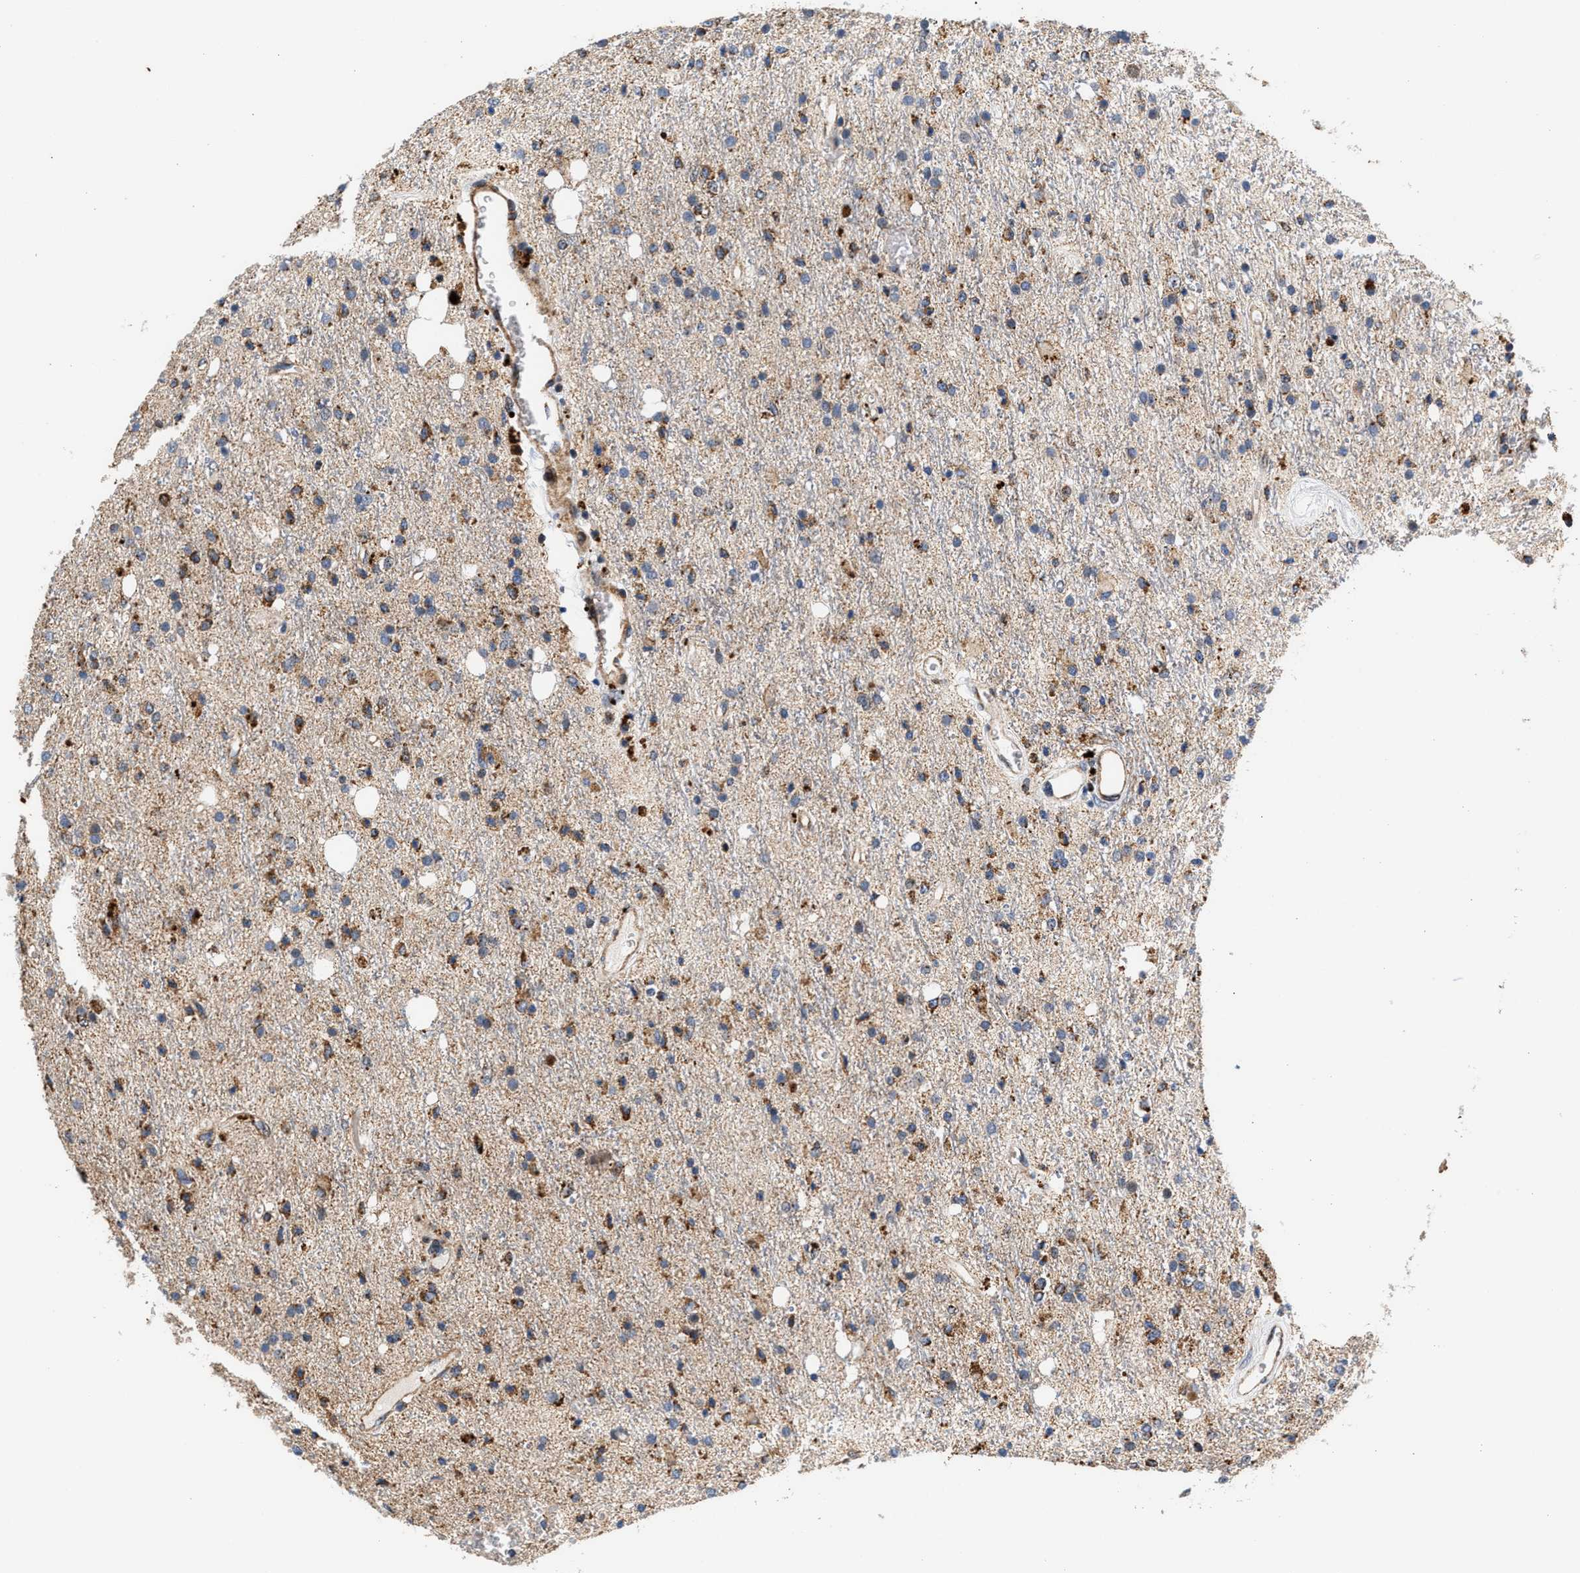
{"staining": {"intensity": "moderate", "quantity": ">75%", "location": "cytoplasmic/membranous"}, "tissue": "glioma", "cell_type": "Tumor cells", "image_type": "cancer", "snomed": [{"axis": "morphology", "description": "Glioma, malignant, High grade"}, {"axis": "topography", "description": "Brain"}], "caption": "Immunohistochemistry (IHC) of malignant glioma (high-grade) exhibits medium levels of moderate cytoplasmic/membranous staining in approximately >75% of tumor cells.", "gene": "SGK1", "patient": {"sex": "male", "age": 47}}